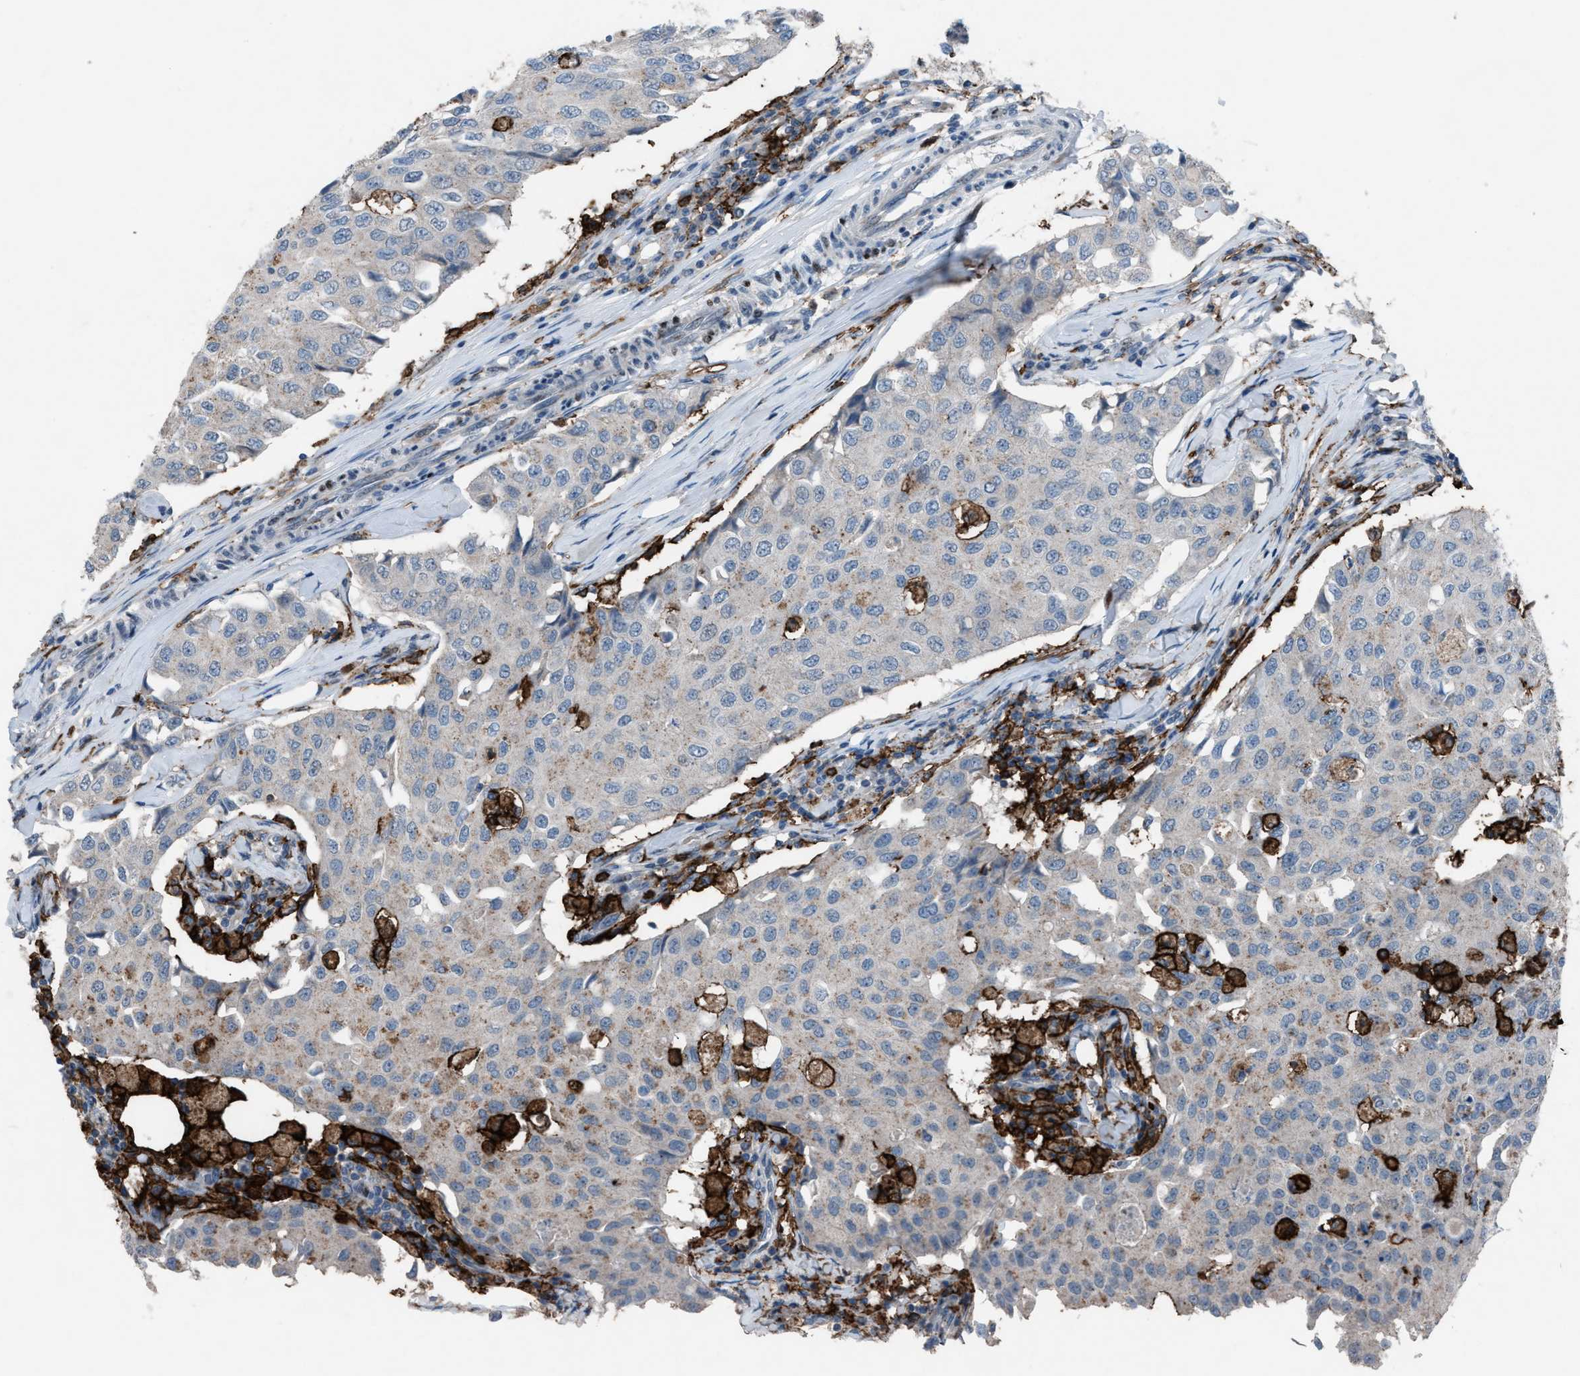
{"staining": {"intensity": "weak", "quantity": "25%-75%", "location": "cytoplasmic/membranous"}, "tissue": "breast cancer", "cell_type": "Tumor cells", "image_type": "cancer", "snomed": [{"axis": "morphology", "description": "Duct carcinoma"}, {"axis": "topography", "description": "Breast"}], "caption": "This image exhibits IHC staining of infiltrating ductal carcinoma (breast), with low weak cytoplasmic/membranous staining in about 25%-75% of tumor cells.", "gene": "FCER1G", "patient": {"sex": "female", "age": 80}}